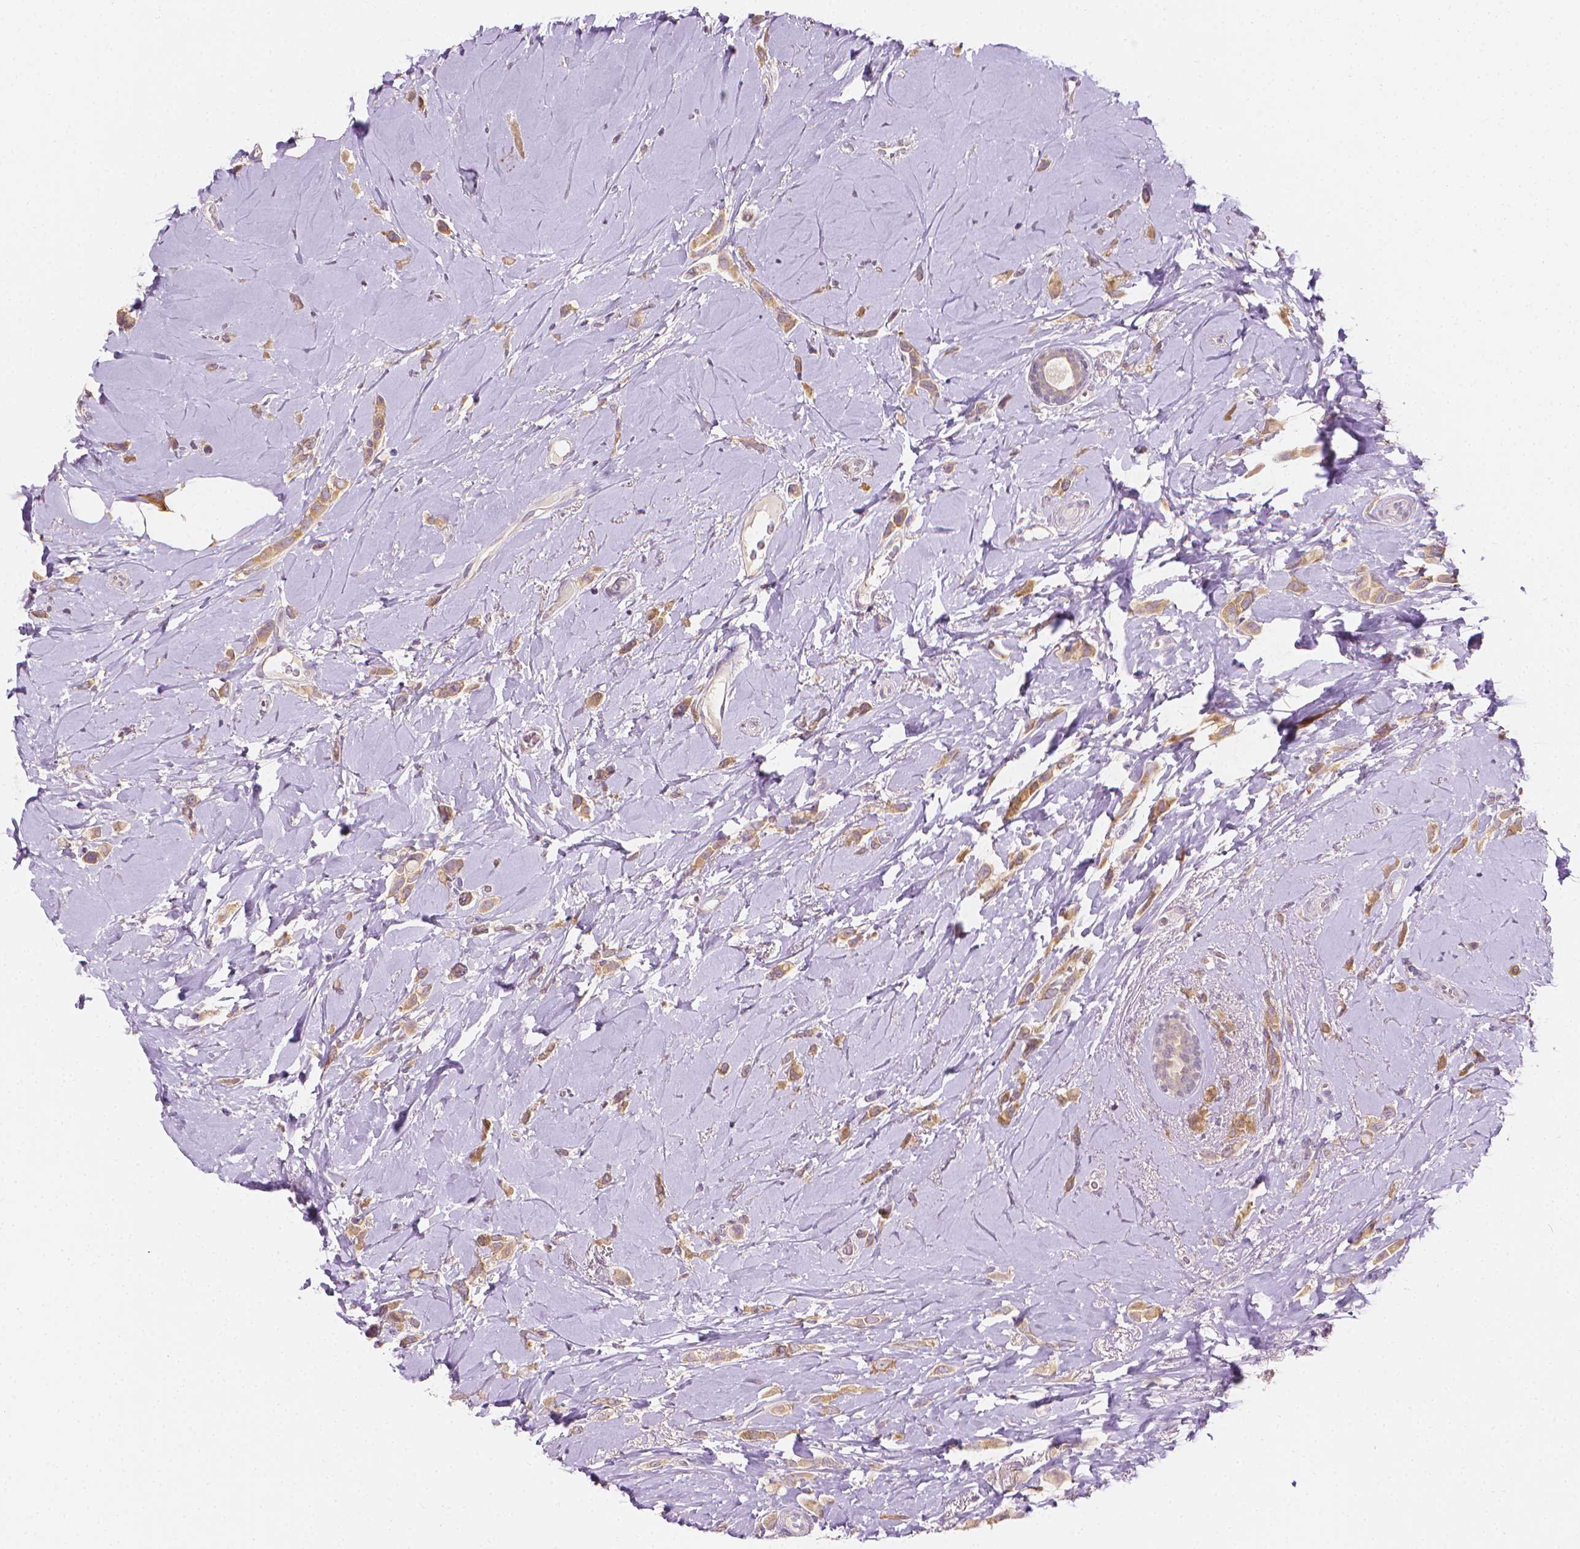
{"staining": {"intensity": "weak", "quantity": ">75%", "location": "cytoplasmic/membranous"}, "tissue": "breast cancer", "cell_type": "Tumor cells", "image_type": "cancer", "snomed": [{"axis": "morphology", "description": "Lobular carcinoma"}, {"axis": "topography", "description": "Breast"}], "caption": "Breast cancer (lobular carcinoma) stained with a protein marker exhibits weak staining in tumor cells.", "gene": "FASN", "patient": {"sex": "female", "age": 66}}